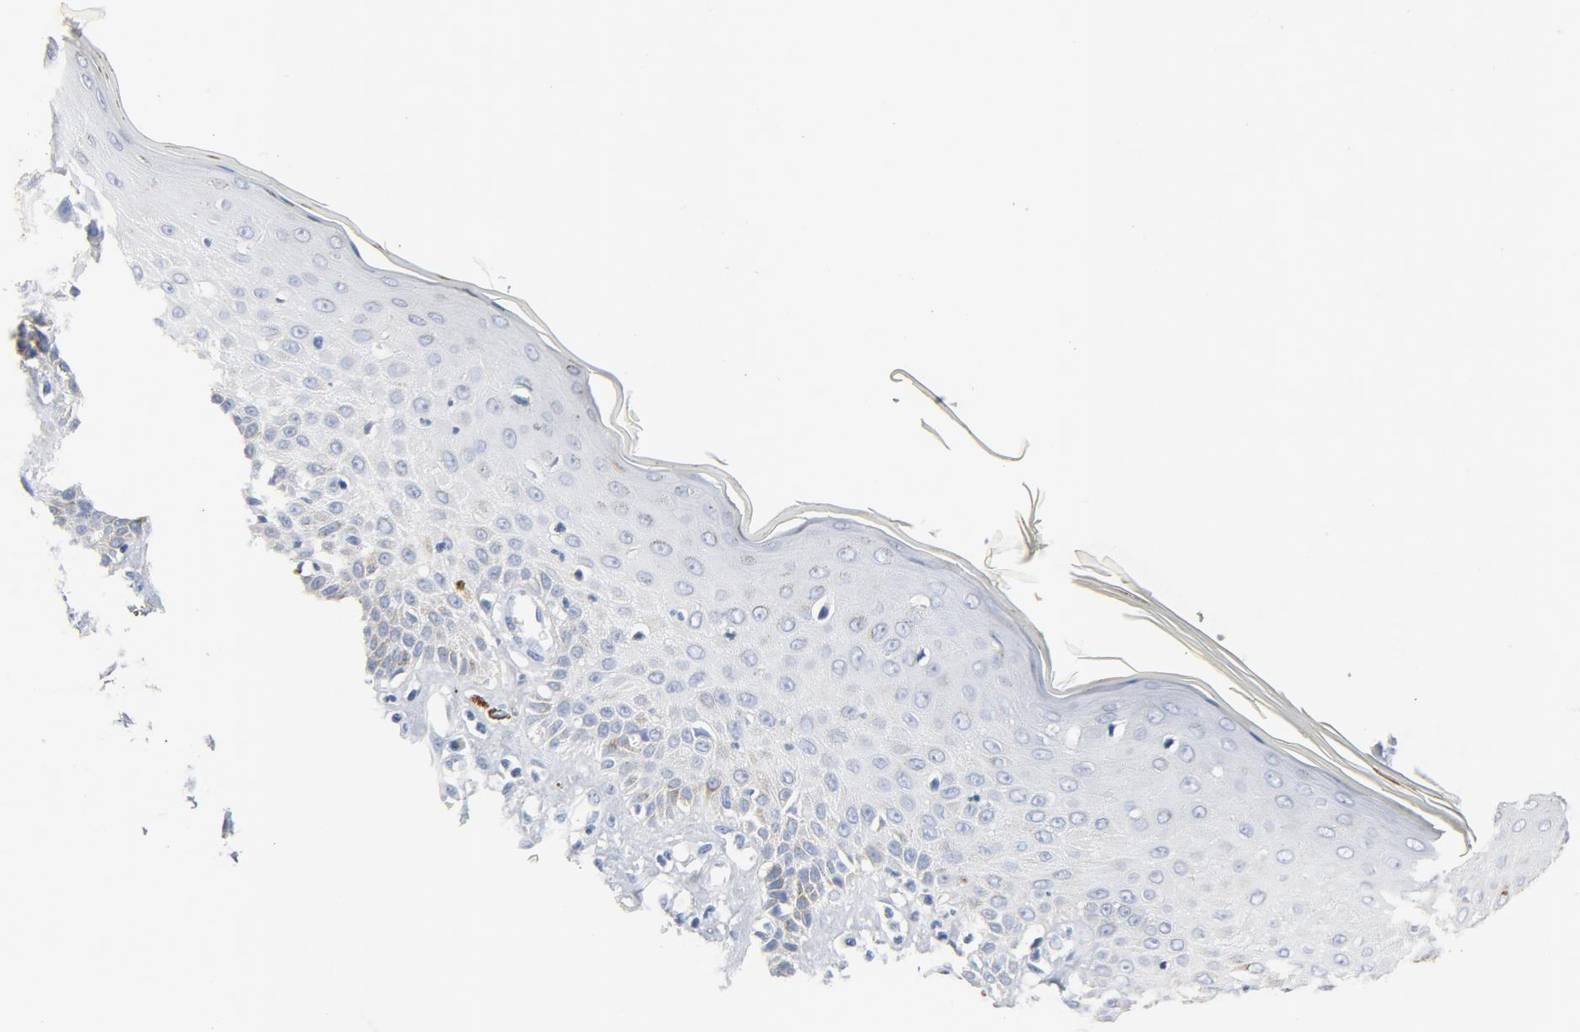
{"staining": {"intensity": "negative", "quantity": "none", "location": "none"}, "tissue": "skin cancer", "cell_type": "Tumor cells", "image_type": "cancer", "snomed": [{"axis": "morphology", "description": "Squamous cell carcinoma, NOS"}, {"axis": "topography", "description": "Skin"}], "caption": "IHC photomicrograph of neoplastic tissue: human skin cancer stained with DAB exhibits no significant protein expression in tumor cells.", "gene": "PTPRB", "patient": {"sex": "female", "age": 59}}